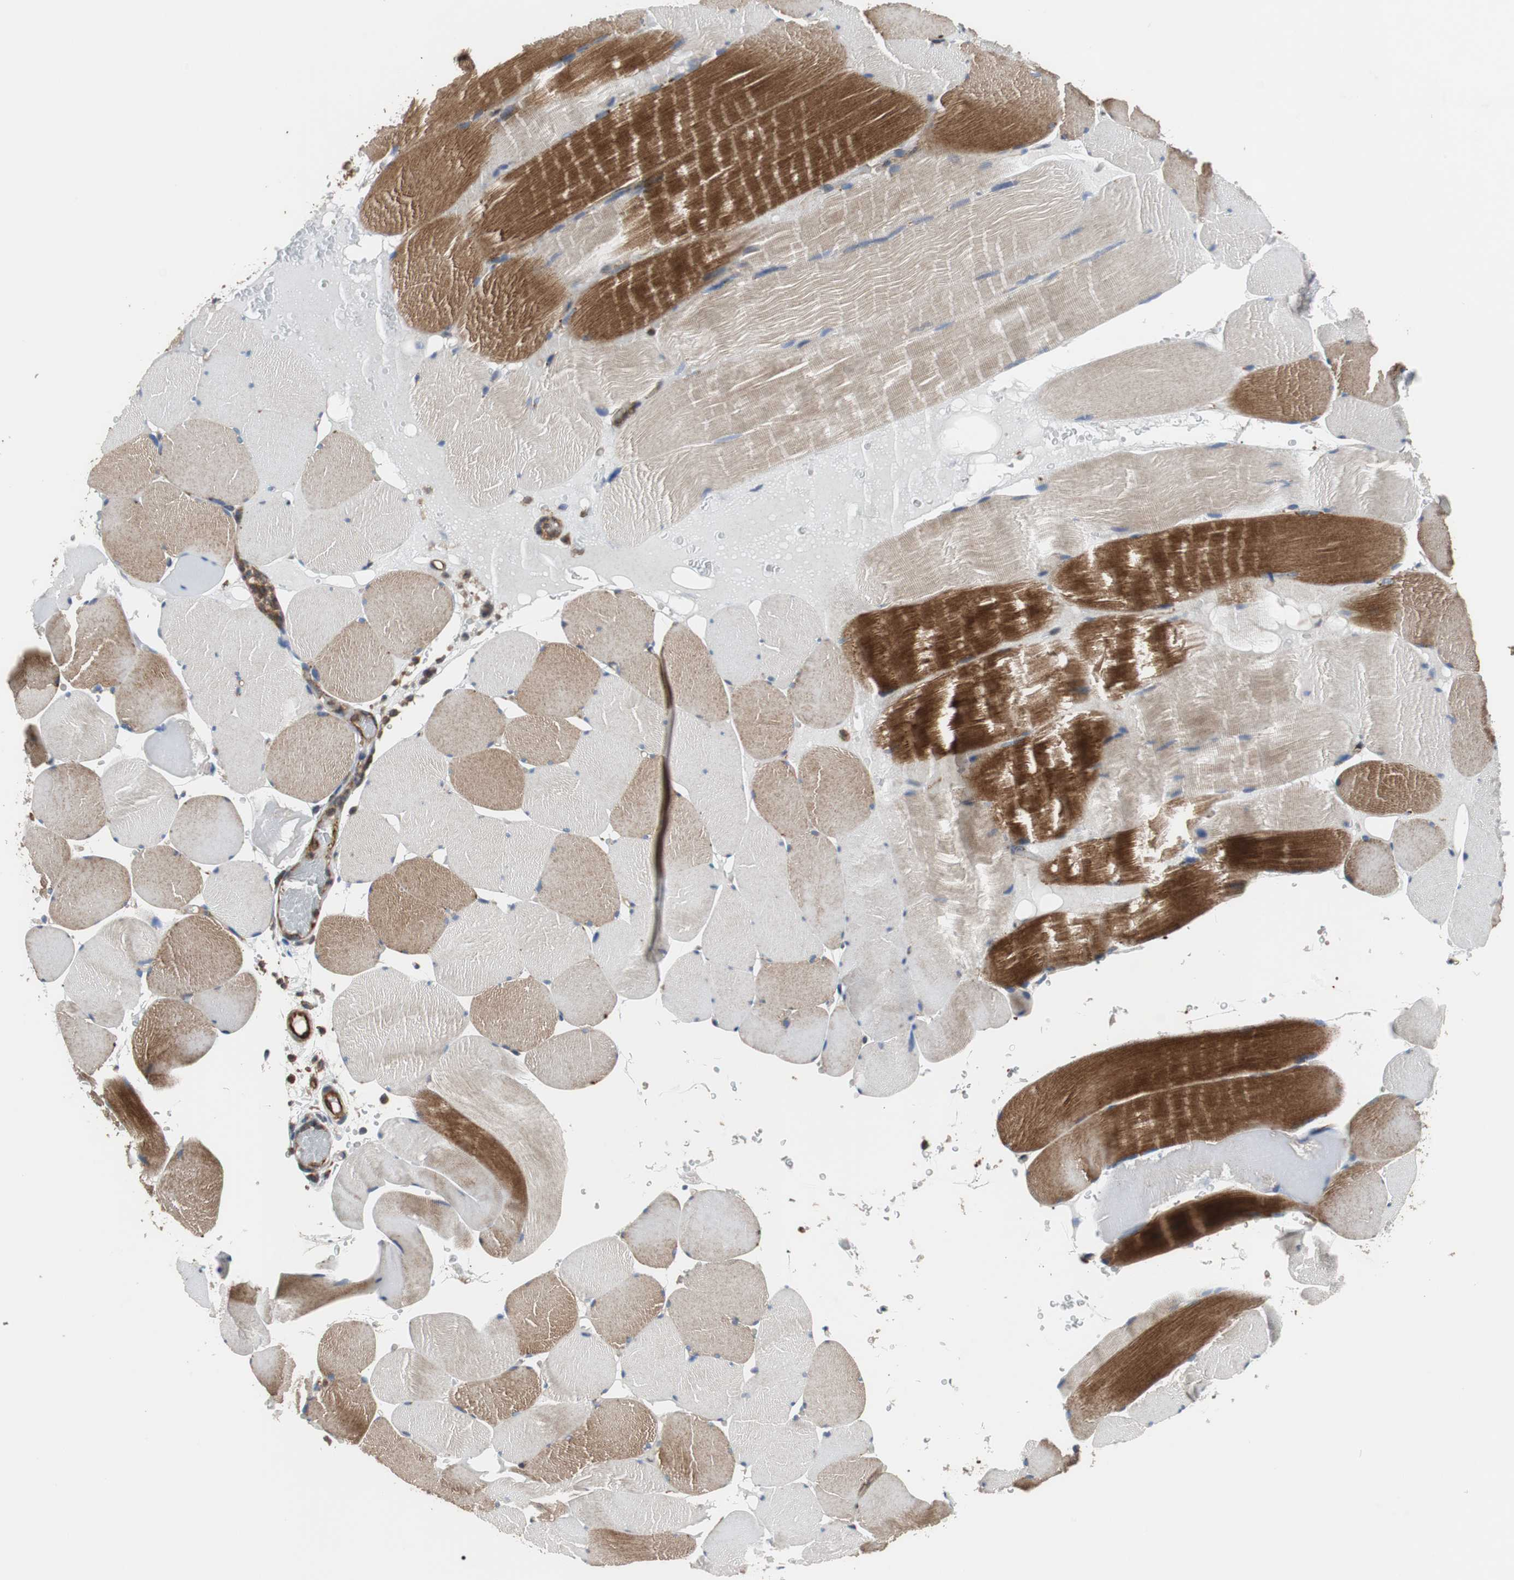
{"staining": {"intensity": "moderate", "quantity": "25%-75%", "location": "cytoplasmic/membranous"}, "tissue": "skeletal muscle", "cell_type": "Myocytes", "image_type": "normal", "snomed": [{"axis": "morphology", "description": "Normal tissue, NOS"}, {"axis": "topography", "description": "Skeletal muscle"}], "caption": "Protein staining reveals moderate cytoplasmic/membranous positivity in approximately 25%-75% of myocytes in benign skeletal muscle.", "gene": "PLCG2", "patient": {"sex": "male", "age": 62}}